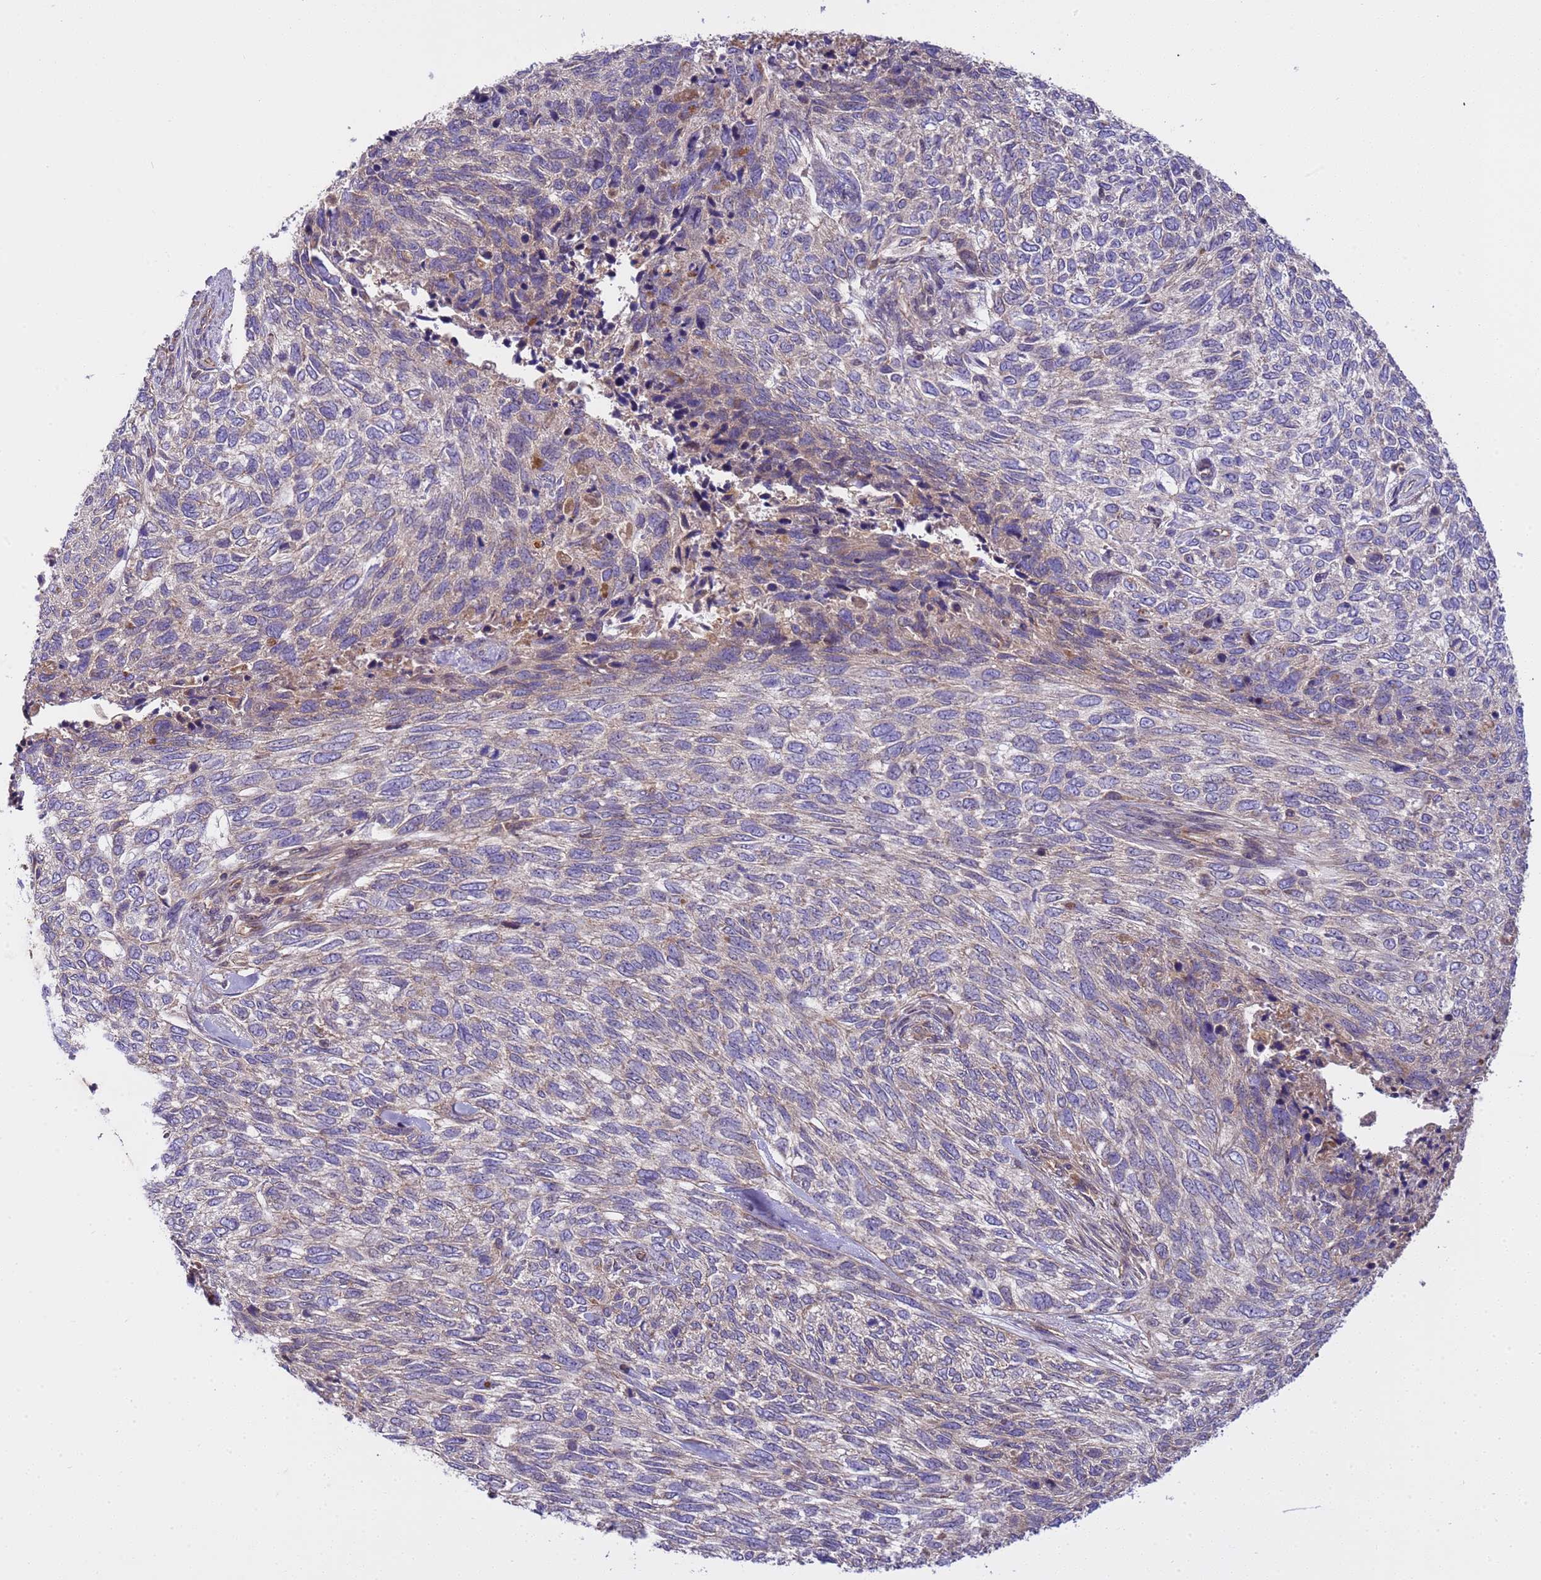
{"staining": {"intensity": "negative", "quantity": "none", "location": "none"}, "tissue": "skin cancer", "cell_type": "Tumor cells", "image_type": "cancer", "snomed": [{"axis": "morphology", "description": "Basal cell carcinoma"}, {"axis": "topography", "description": "Skin"}], "caption": "Skin cancer (basal cell carcinoma) stained for a protein using immunohistochemistry (IHC) exhibits no staining tumor cells.", "gene": "SMCO3", "patient": {"sex": "female", "age": 65}}